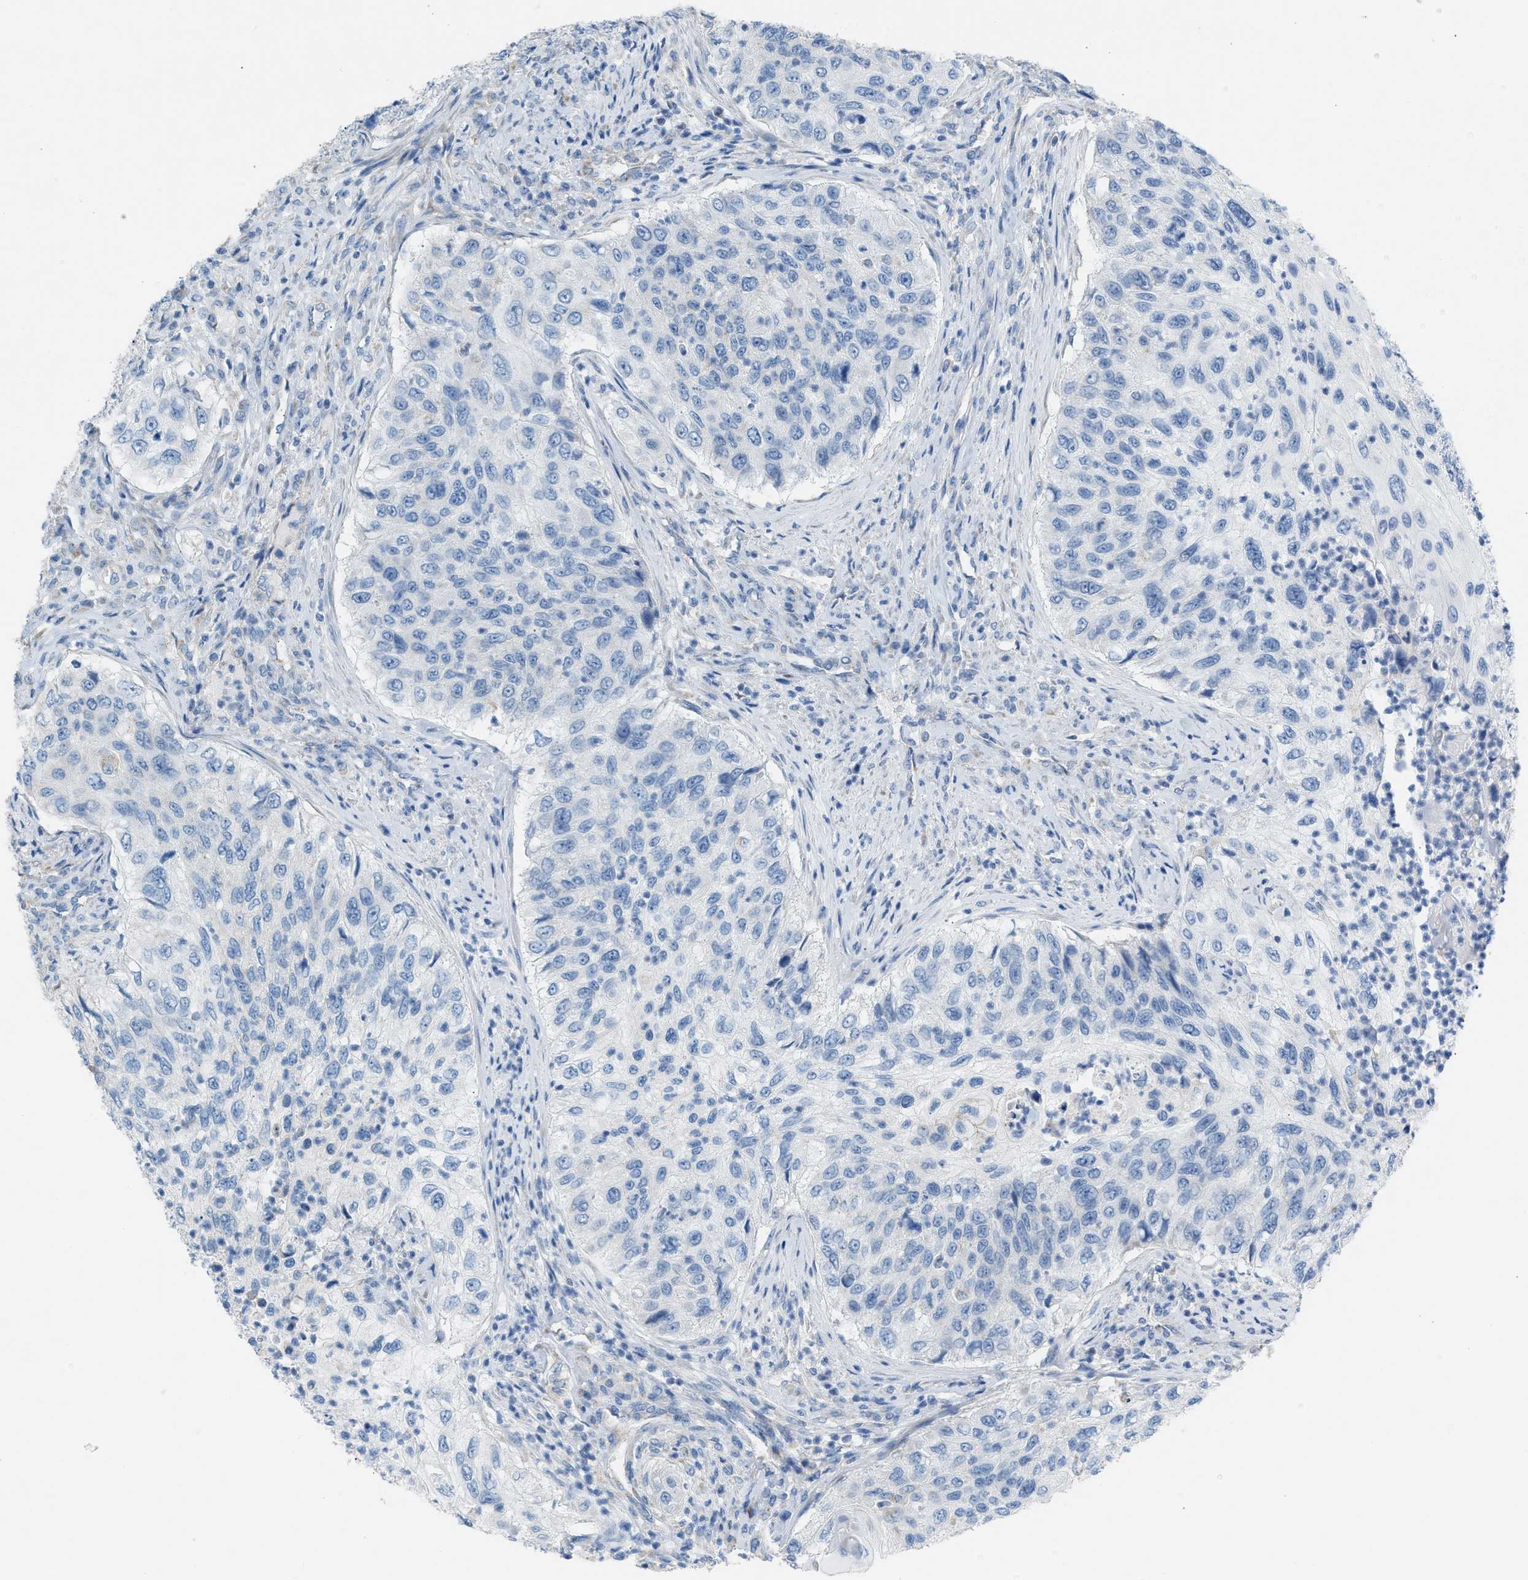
{"staining": {"intensity": "negative", "quantity": "none", "location": "none"}, "tissue": "urothelial cancer", "cell_type": "Tumor cells", "image_type": "cancer", "snomed": [{"axis": "morphology", "description": "Urothelial carcinoma, High grade"}, {"axis": "topography", "description": "Urinary bladder"}], "caption": "Protein analysis of high-grade urothelial carcinoma demonstrates no significant expression in tumor cells. (DAB (3,3'-diaminobenzidine) immunohistochemistry (IHC), high magnification).", "gene": "NDUFS8", "patient": {"sex": "female", "age": 60}}